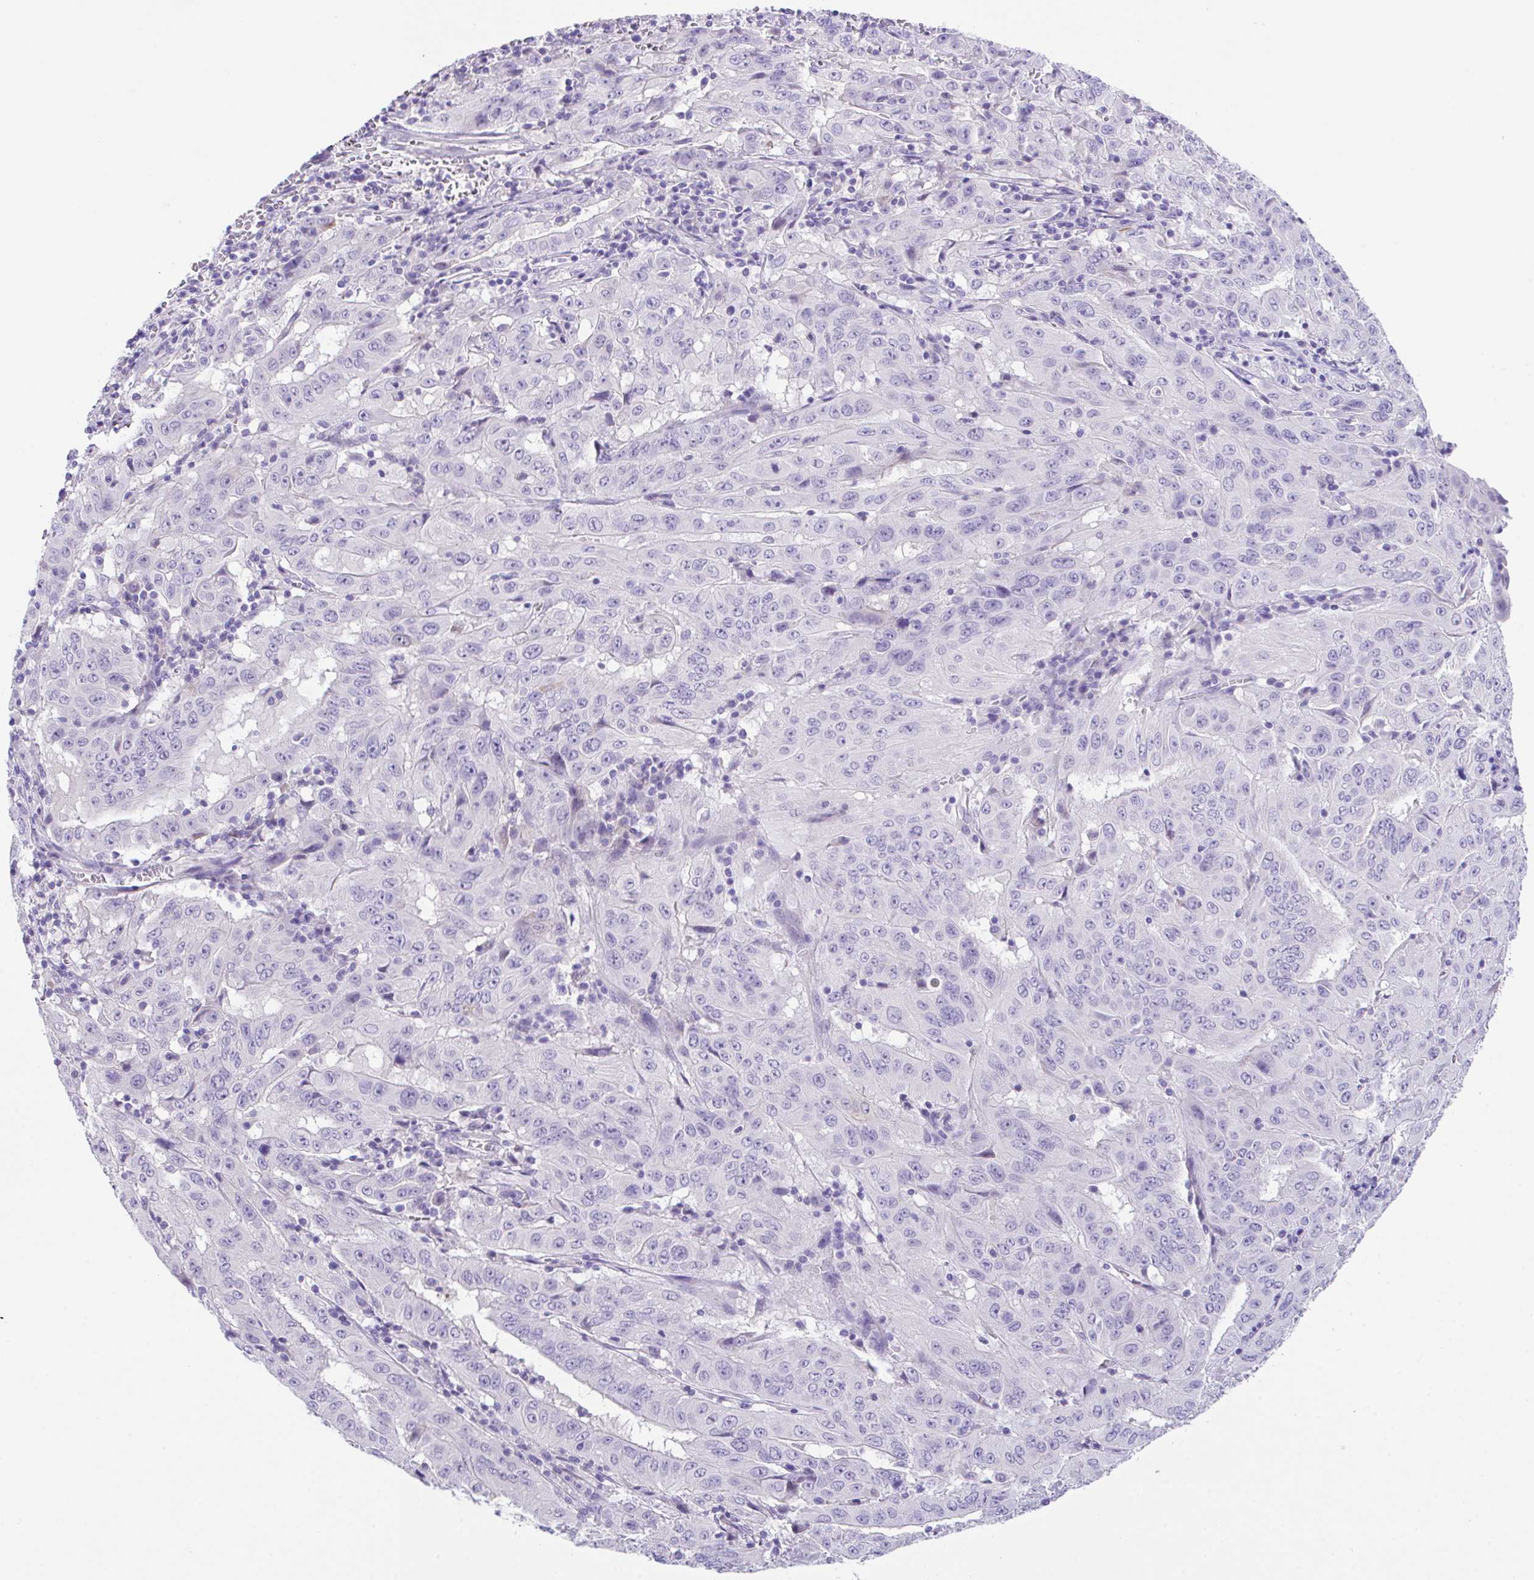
{"staining": {"intensity": "negative", "quantity": "none", "location": "none"}, "tissue": "pancreatic cancer", "cell_type": "Tumor cells", "image_type": "cancer", "snomed": [{"axis": "morphology", "description": "Adenocarcinoma, NOS"}, {"axis": "topography", "description": "Pancreas"}], "caption": "Adenocarcinoma (pancreatic) stained for a protein using IHC reveals no expression tumor cells.", "gene": "HACD4", "patient": {"sex": "male", "age": 63}}